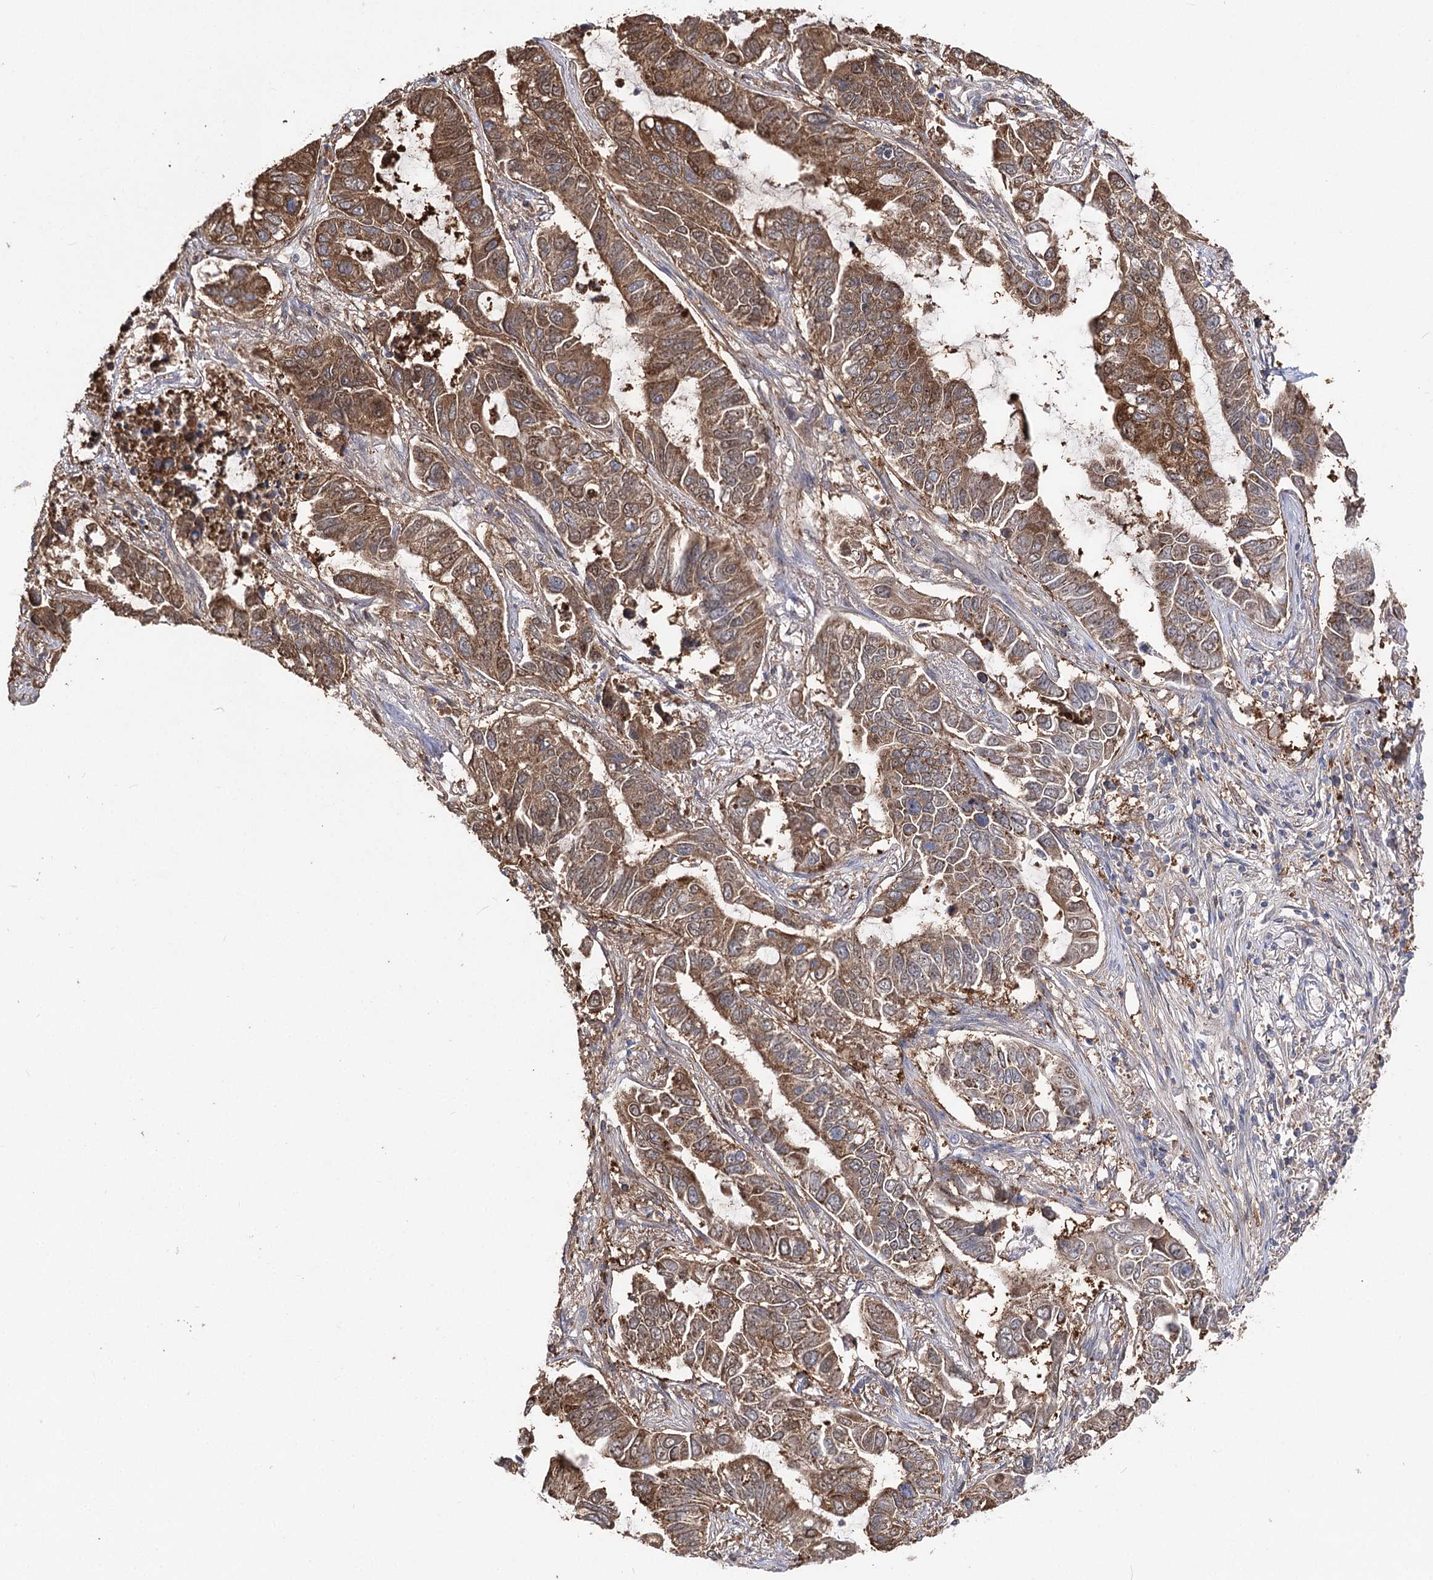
{"staining": {"intensity": "moderate", "quantity": ">75%", "location": "cytoplasmic/membranous"}, "tissue": "lung cancer", "cell_type": "Tumor cells", "image_type": "cancer", "snomed": [{"axis": "morphology", "description": "Adenocarcinoma, NOS"}, {"axis": "topography", "description": "Lung"}], "caption": "The image exhibits immunohistochemical staining of adenocarcinoma (lung). There is moderate cytoplasmic/membranous staining is appreciated in approximately >75% of tumor cells.", "gene": "UGP2", "patient": {"sex": "male", "age": 64}}